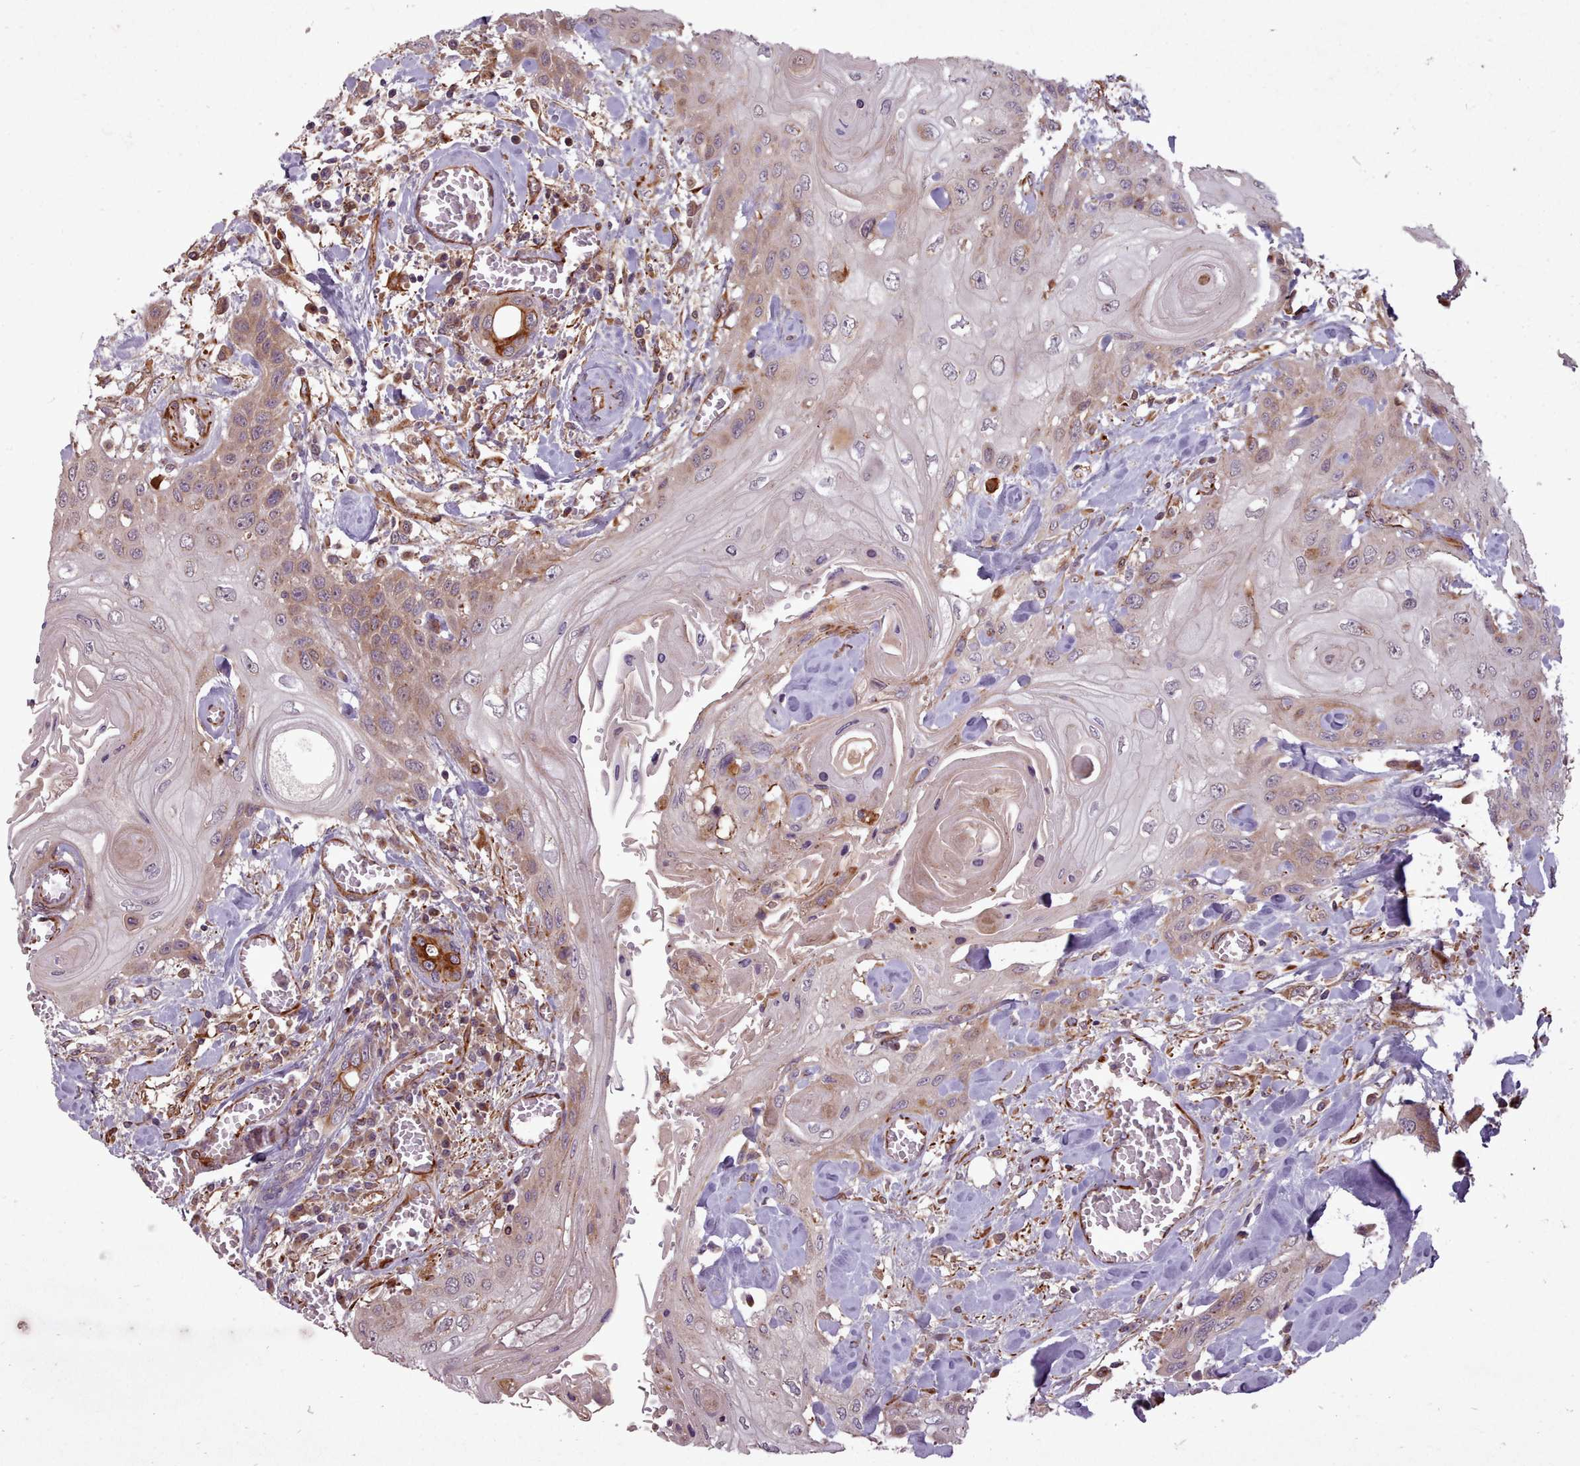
{"staining": {"intensity": "moderate", "quantity": "<25%", "location": "cytoplasmic/membranous"}, "tissue": "head and neck cancer", "cell_type": "Tumor cells", "image_type": "cancer", "snomed": [{"axis": "morphology", "description": "Squamous cell carcinoma, NOS"}, {"axis": "topography", "description": "Head-Neck"}], "caption": "Immunohistochemical staining of squamous cell carcinoma (head and neck) displays low levels of moderate cytoplasmic/membranous staining in approximately <25% of tumor cells.", "gene": "GBGT1", "patient": {"sex": "female", "age": 43}}